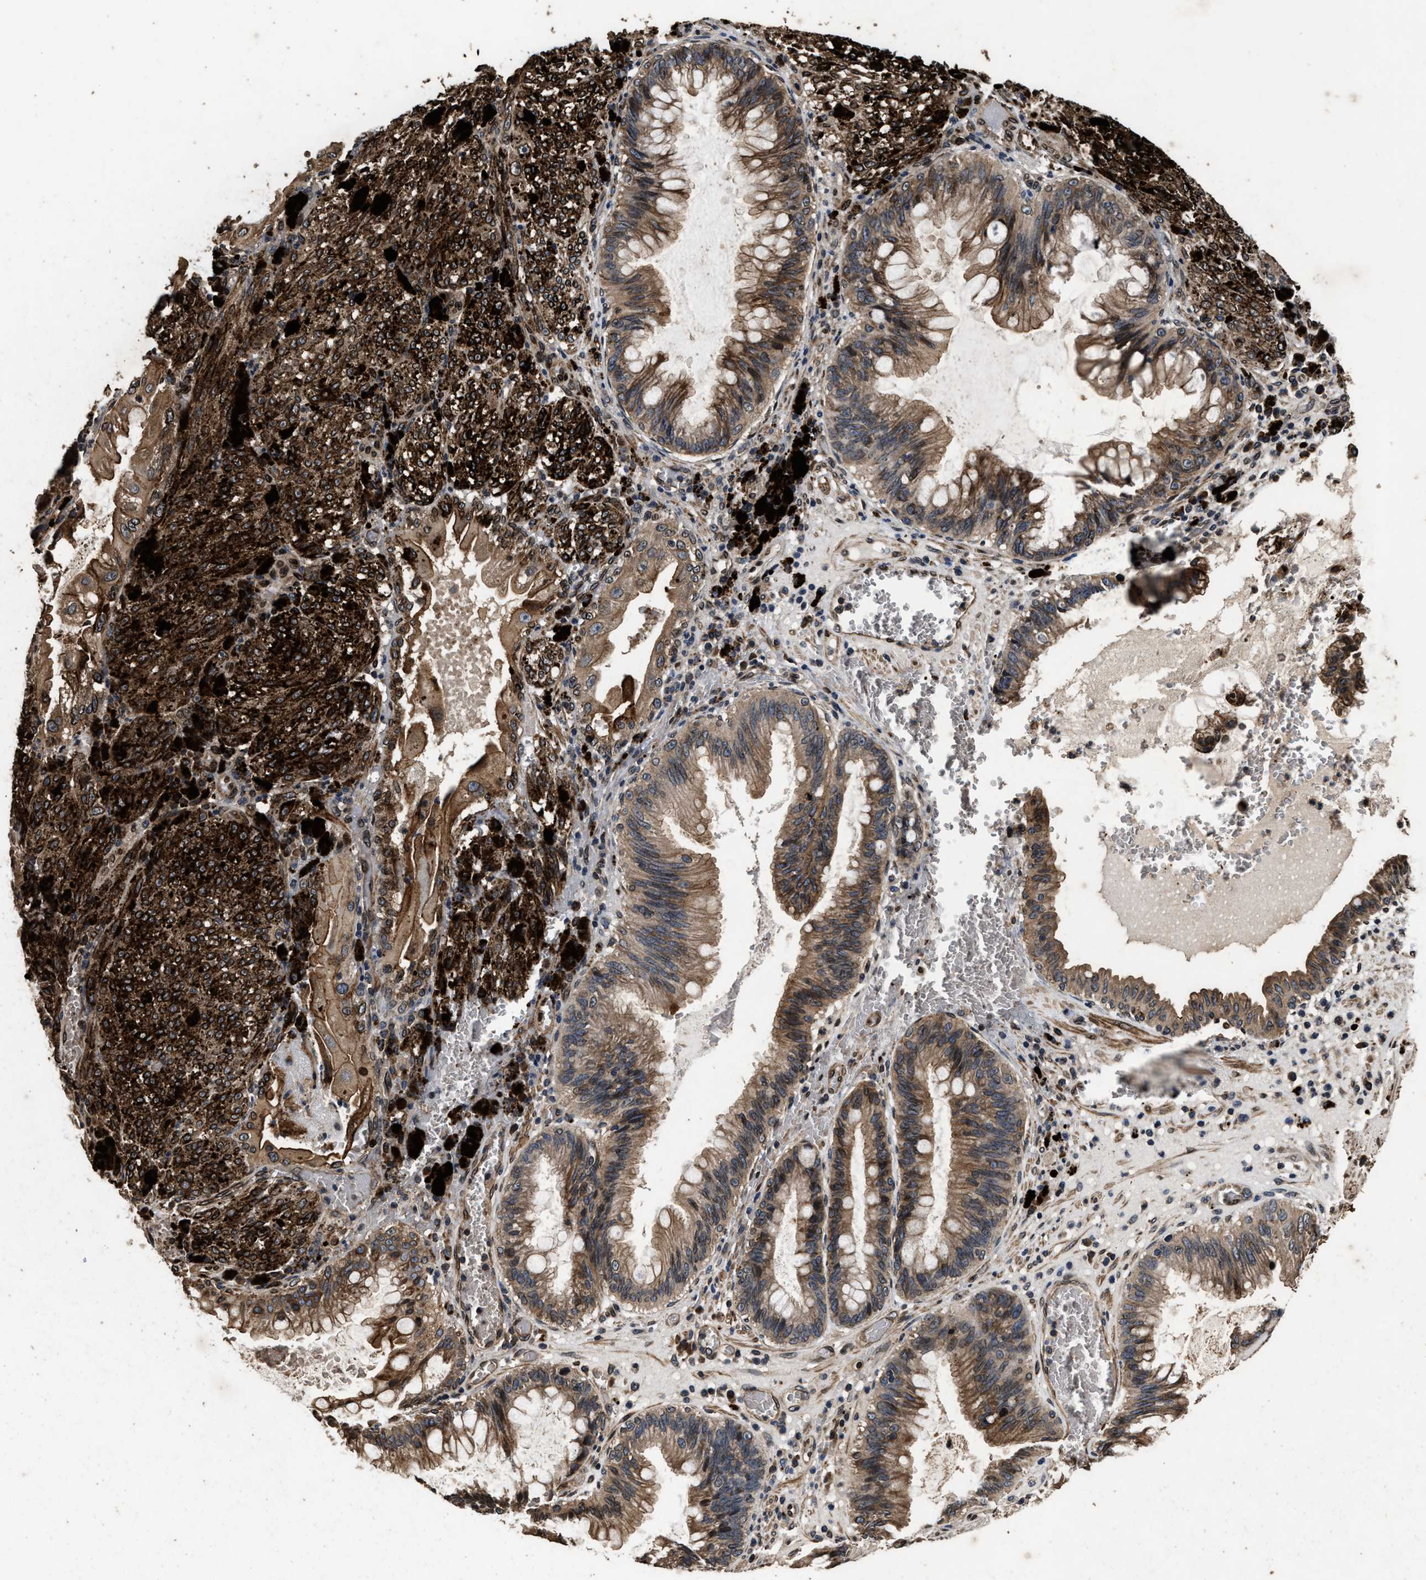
{"staining": {"intensity": "moderate", "quantity": ">75%", "location": "cytoplasmic/membranous"}, "tissue": "melanoma", "cell_type": "Tumor cells", "image_type": "cancer", "snomed": [{"axis": "morphology", "description": "Malignant melanoma, NOS"}, {"axis": "topography", "description": "Rectum"}], "caption": "Malignant melanoma tissue reveals moderate cytoplasmic/membranous positivity in approximately >75% of tumor cells, visualized by immunohistochemistry.", "gene": "ACCS", "patient": {"sex": "female", "age": 81}}